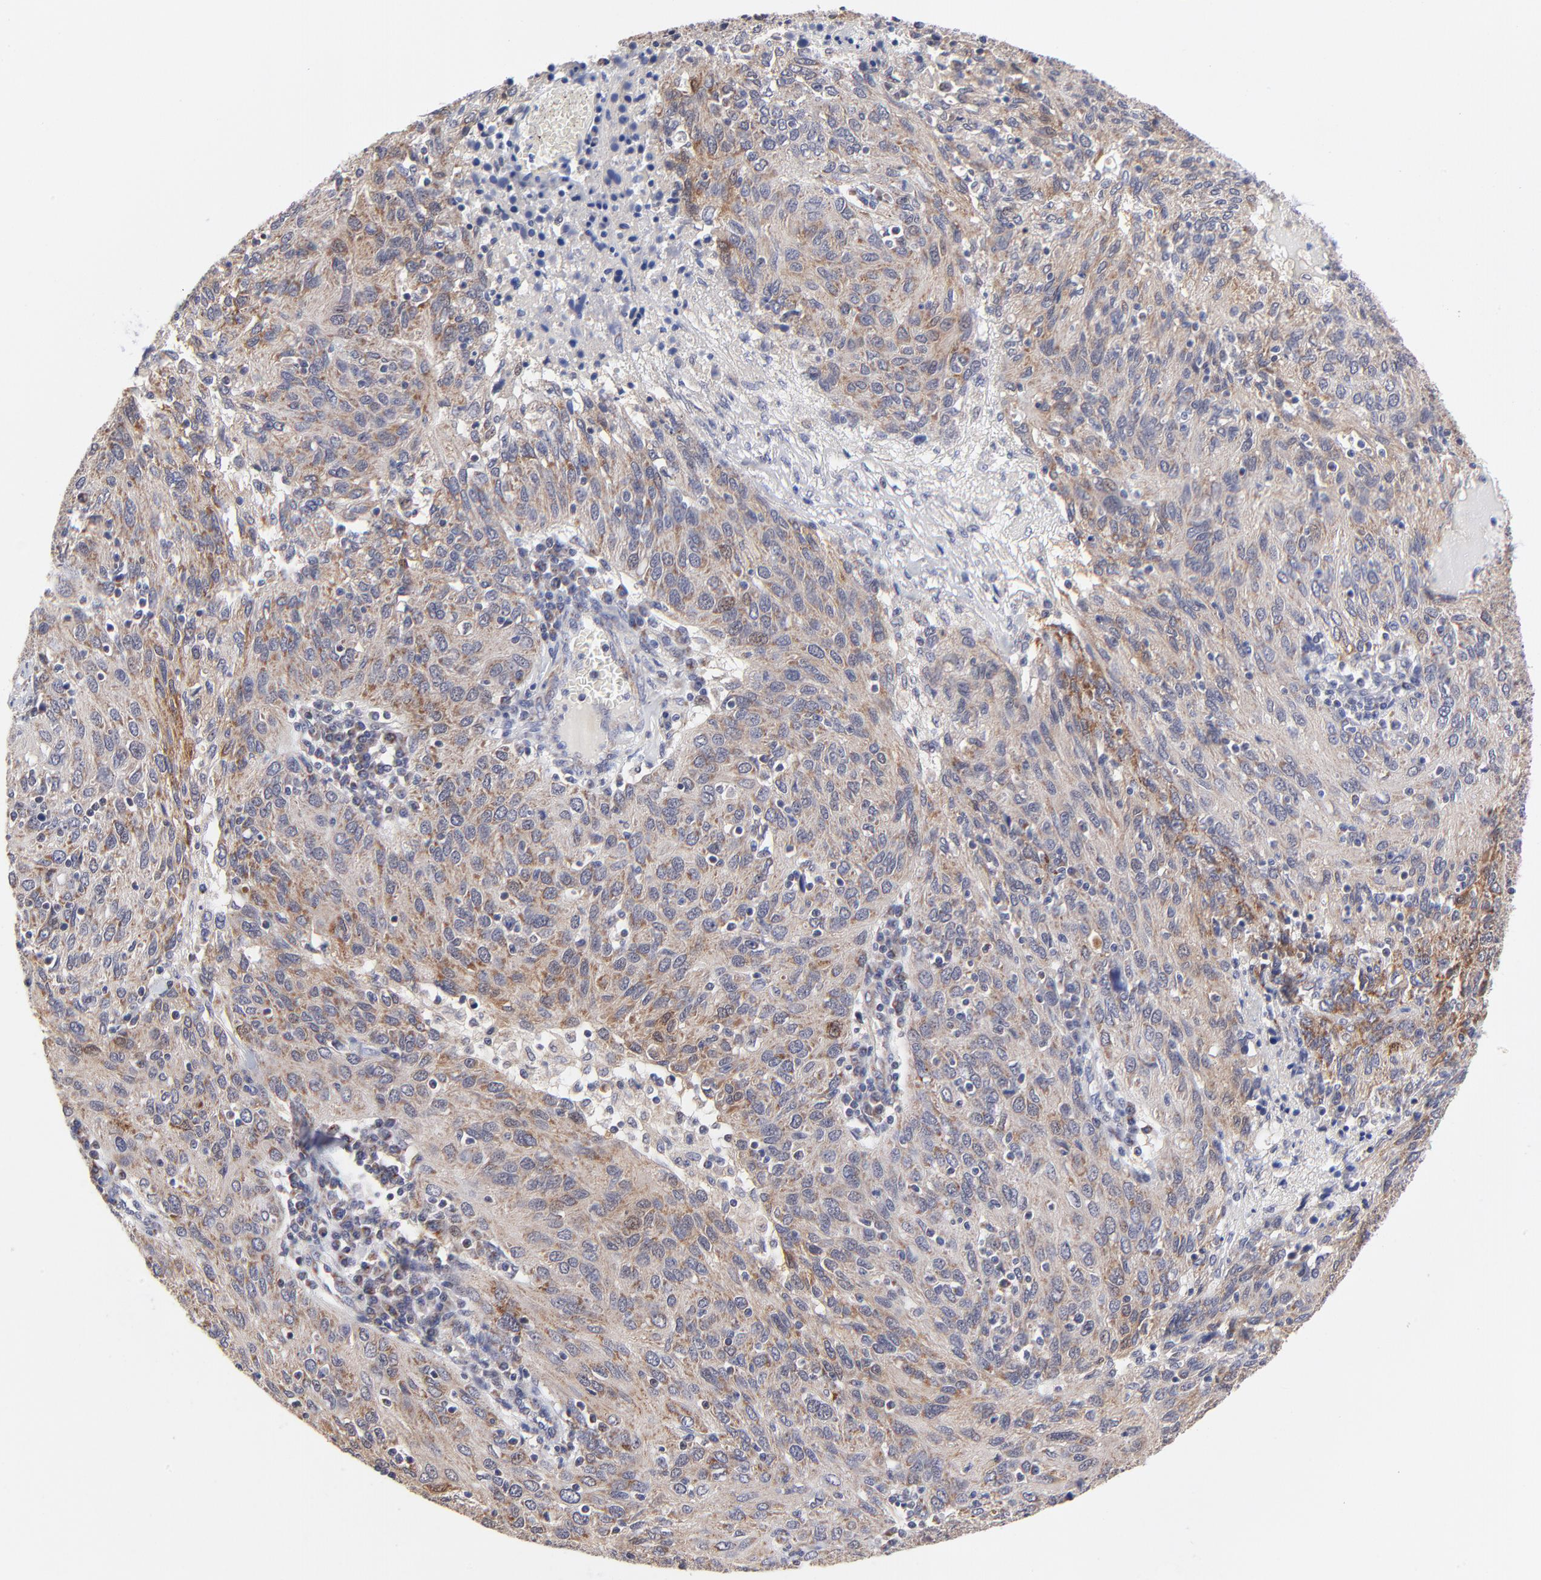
{"staining": {"intensity": "moderate", "quantity": ">75%", "location": "cytoplasmic/membranous"}, "tissue": "ovarian cancer", "cell_type": "Tumor cells", "image_type": "cancer", "snomed": [{"axis": "morphology", "description": "Carcinoma, endometroid"}, {"axis": "topography", "description": "Ovary"}], "caption": "Immunohistochemical staining of human ovarian endometroid carcinoma shows moderate cytoplasmic/membranous protein positivity in approximately >75% of tumor cells.", "gene": "FBXL12", "patient": {"sex": "female", "age": 50}}